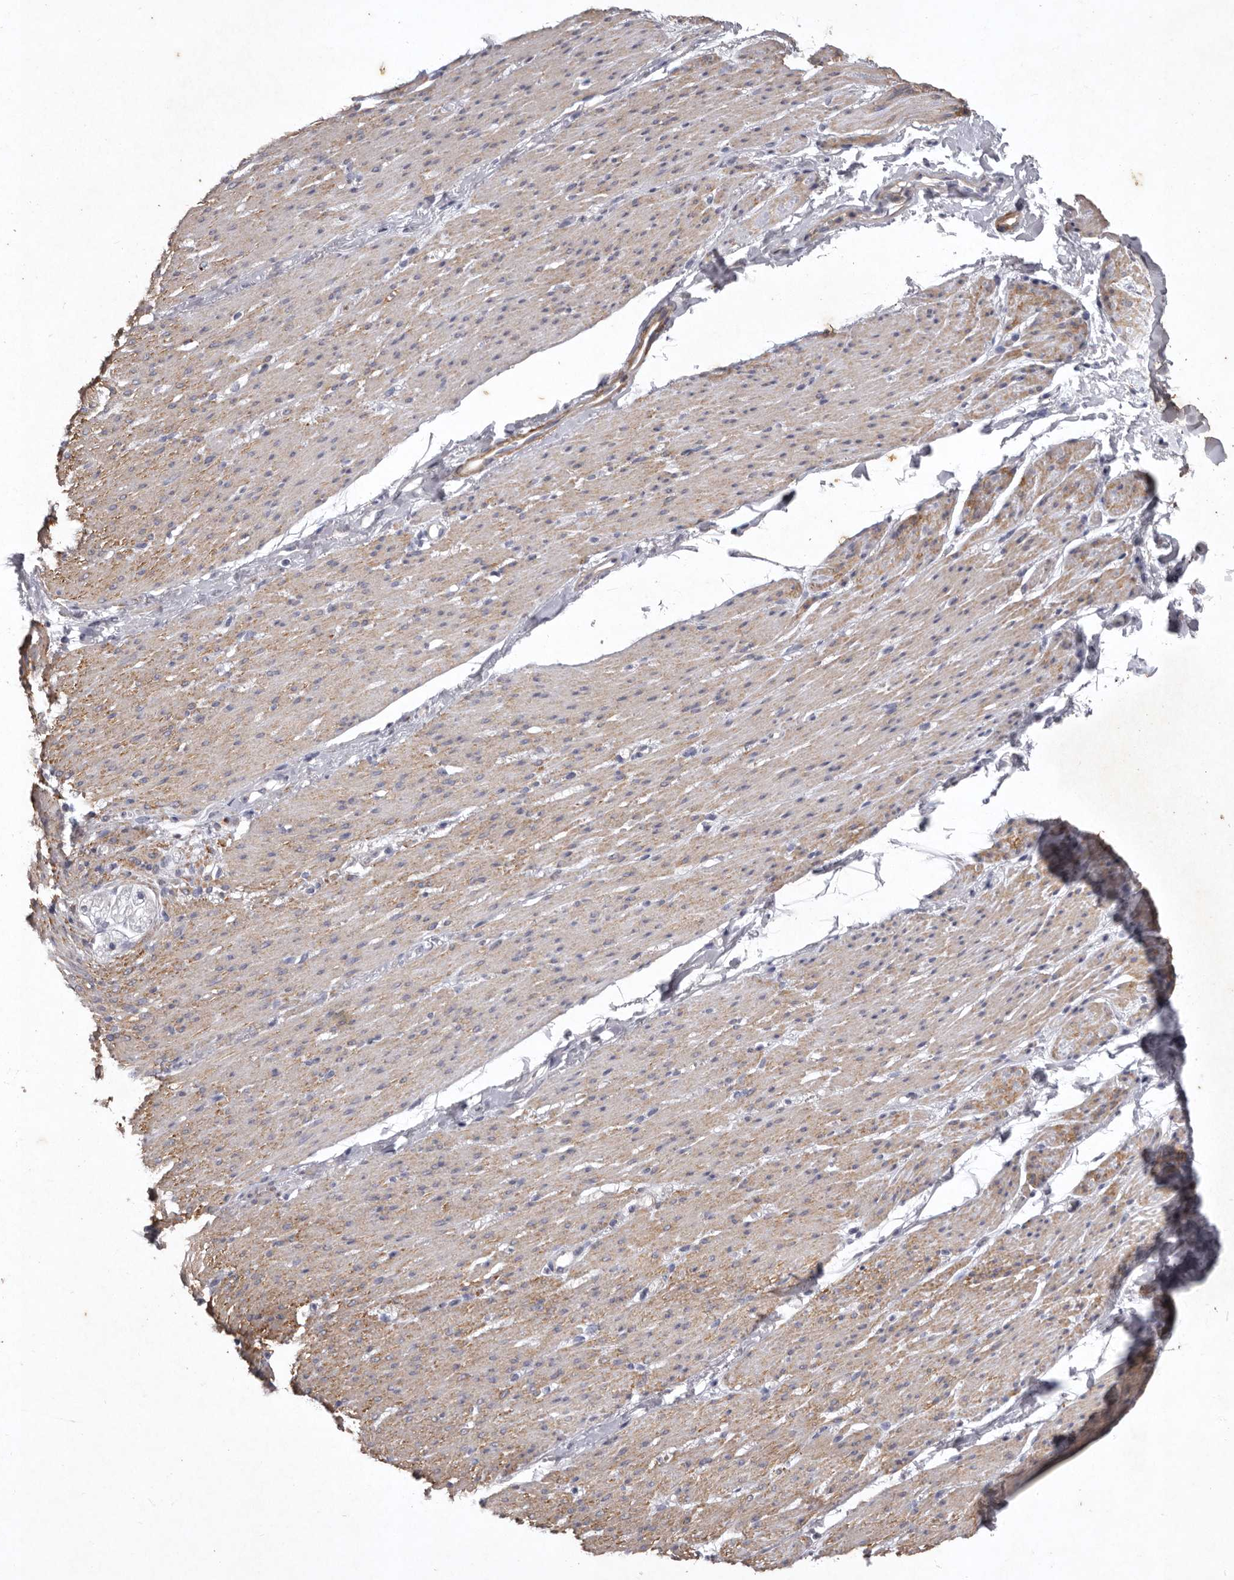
{"staining": {"intensity": "moderate", "quantity": "<25%", "location": "cytoplasmic/membranous"}, "tissue": "smooth muscle", "cell_type": "Smooth muscle cells", "image_type": "normal", "snomed": [{"axis": "morphology", "description": "Normal tissue, NOS"}, {"axis": "topography", "description": "Colon"}, {"axis": "topography", "description": "Peripheral nerve tissue"}], "caption": "Brown immunohistochemical staining in normal human smooth muscle demonstrates moderate cytoplasmic/membranous expression in about <25% of smooth muscle cells. The protein of interest is shown in brown color, while the nuclei are stained blue.", "gene": "NKAIN4", "patient": {"sex": "female", "age": 61}}